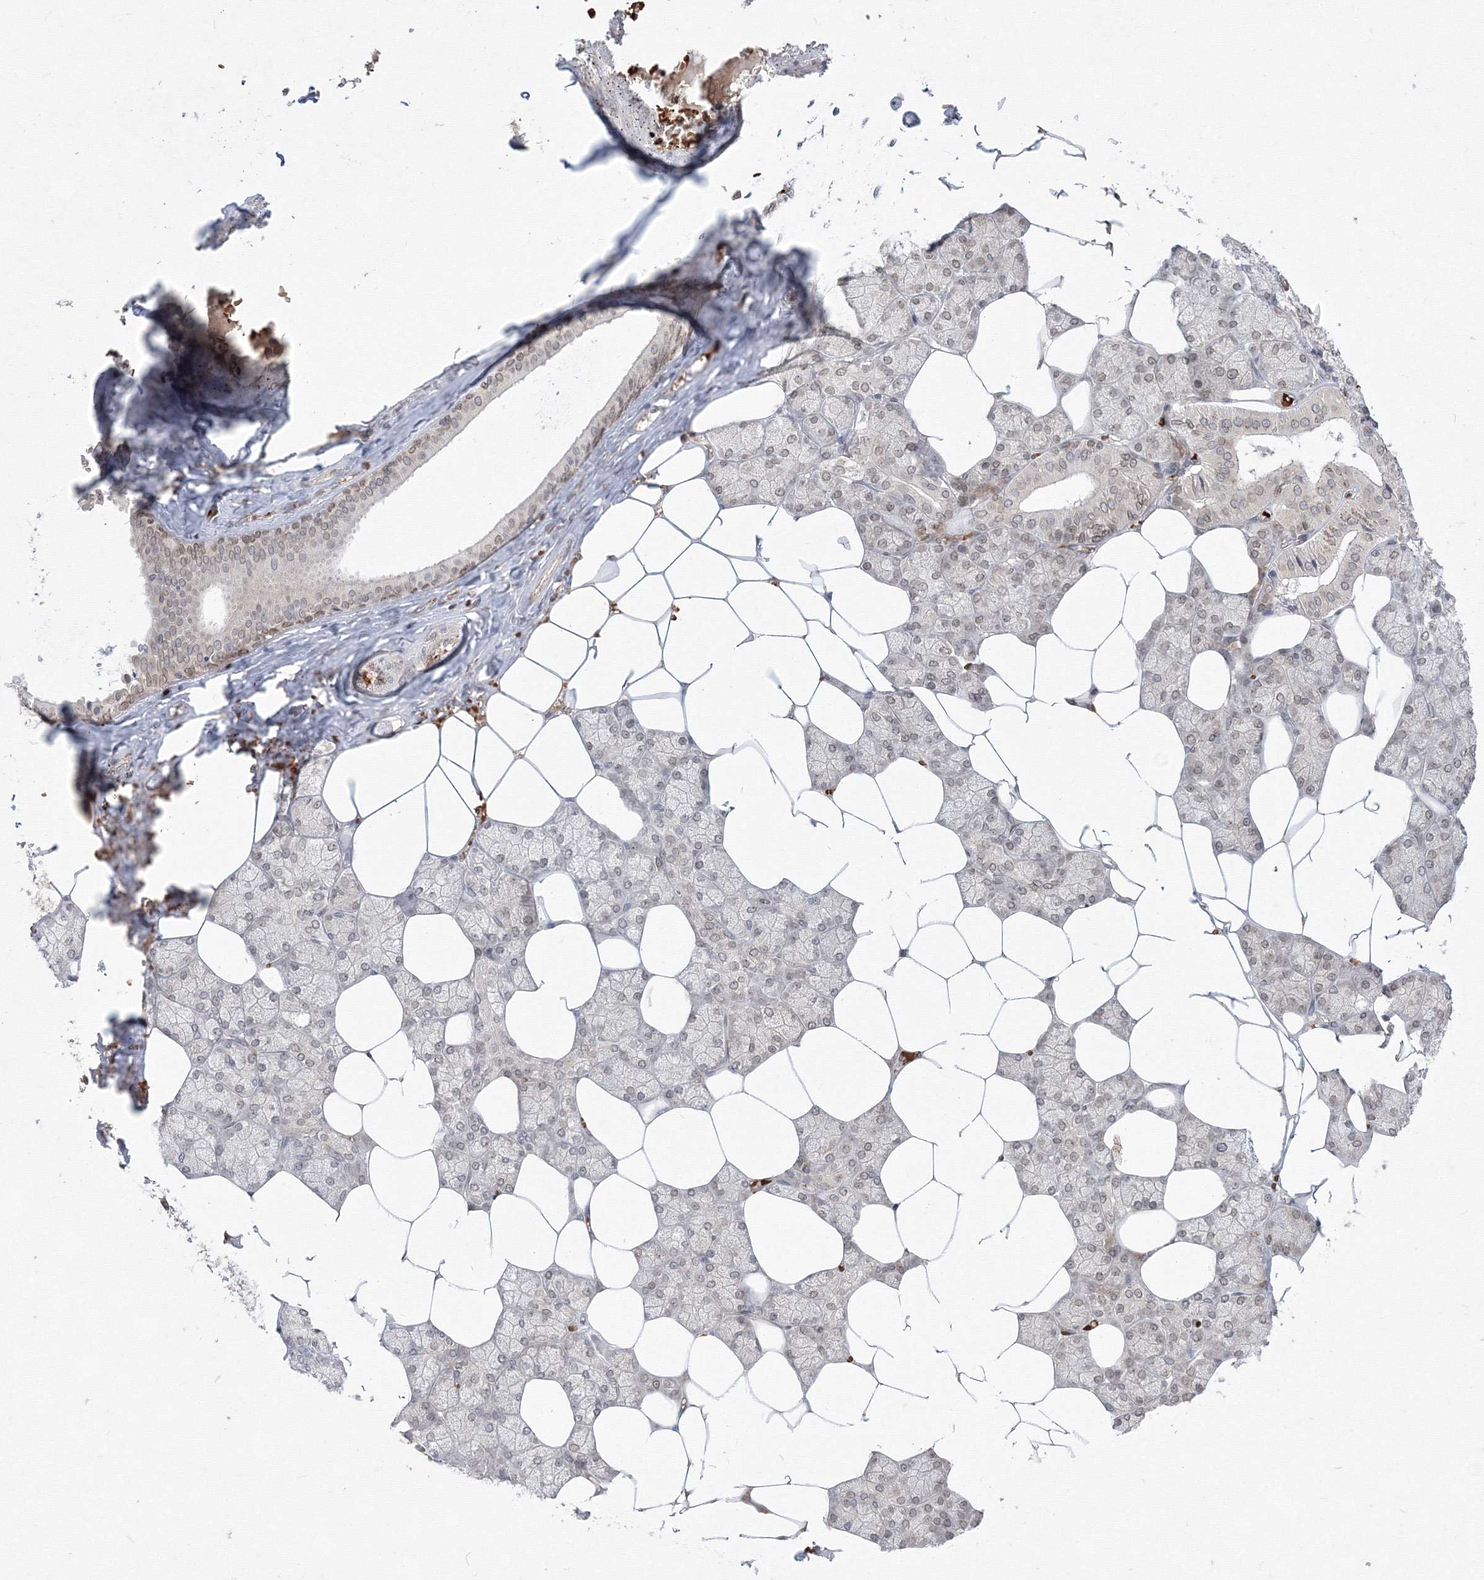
{"staining": {"intensity": "moderate", "quantity": "25%-75%", "location": "cytoplasmic/membranous,nuclear"}, "tissue": "salivary gland", "cell_type": "Glandular cells", "image_type": "normal", "snomed": [{"axis": "morphology", "description": "Normal tissue, NOS"}, {"axis": "topography", "description": "Salivary gland"}], "caption": "A brown stain highlights moderate cytoplasmic/membranous,nuclear expression of a protein in glandular cells of benign salivary gland. The staining is performed using DAB brown chromogen to label protein expression. The nuclei are counter-stained blue using hematoxylin.", "gene": "DNAJB2", "patient": {"sex": "male", "age": 62}}